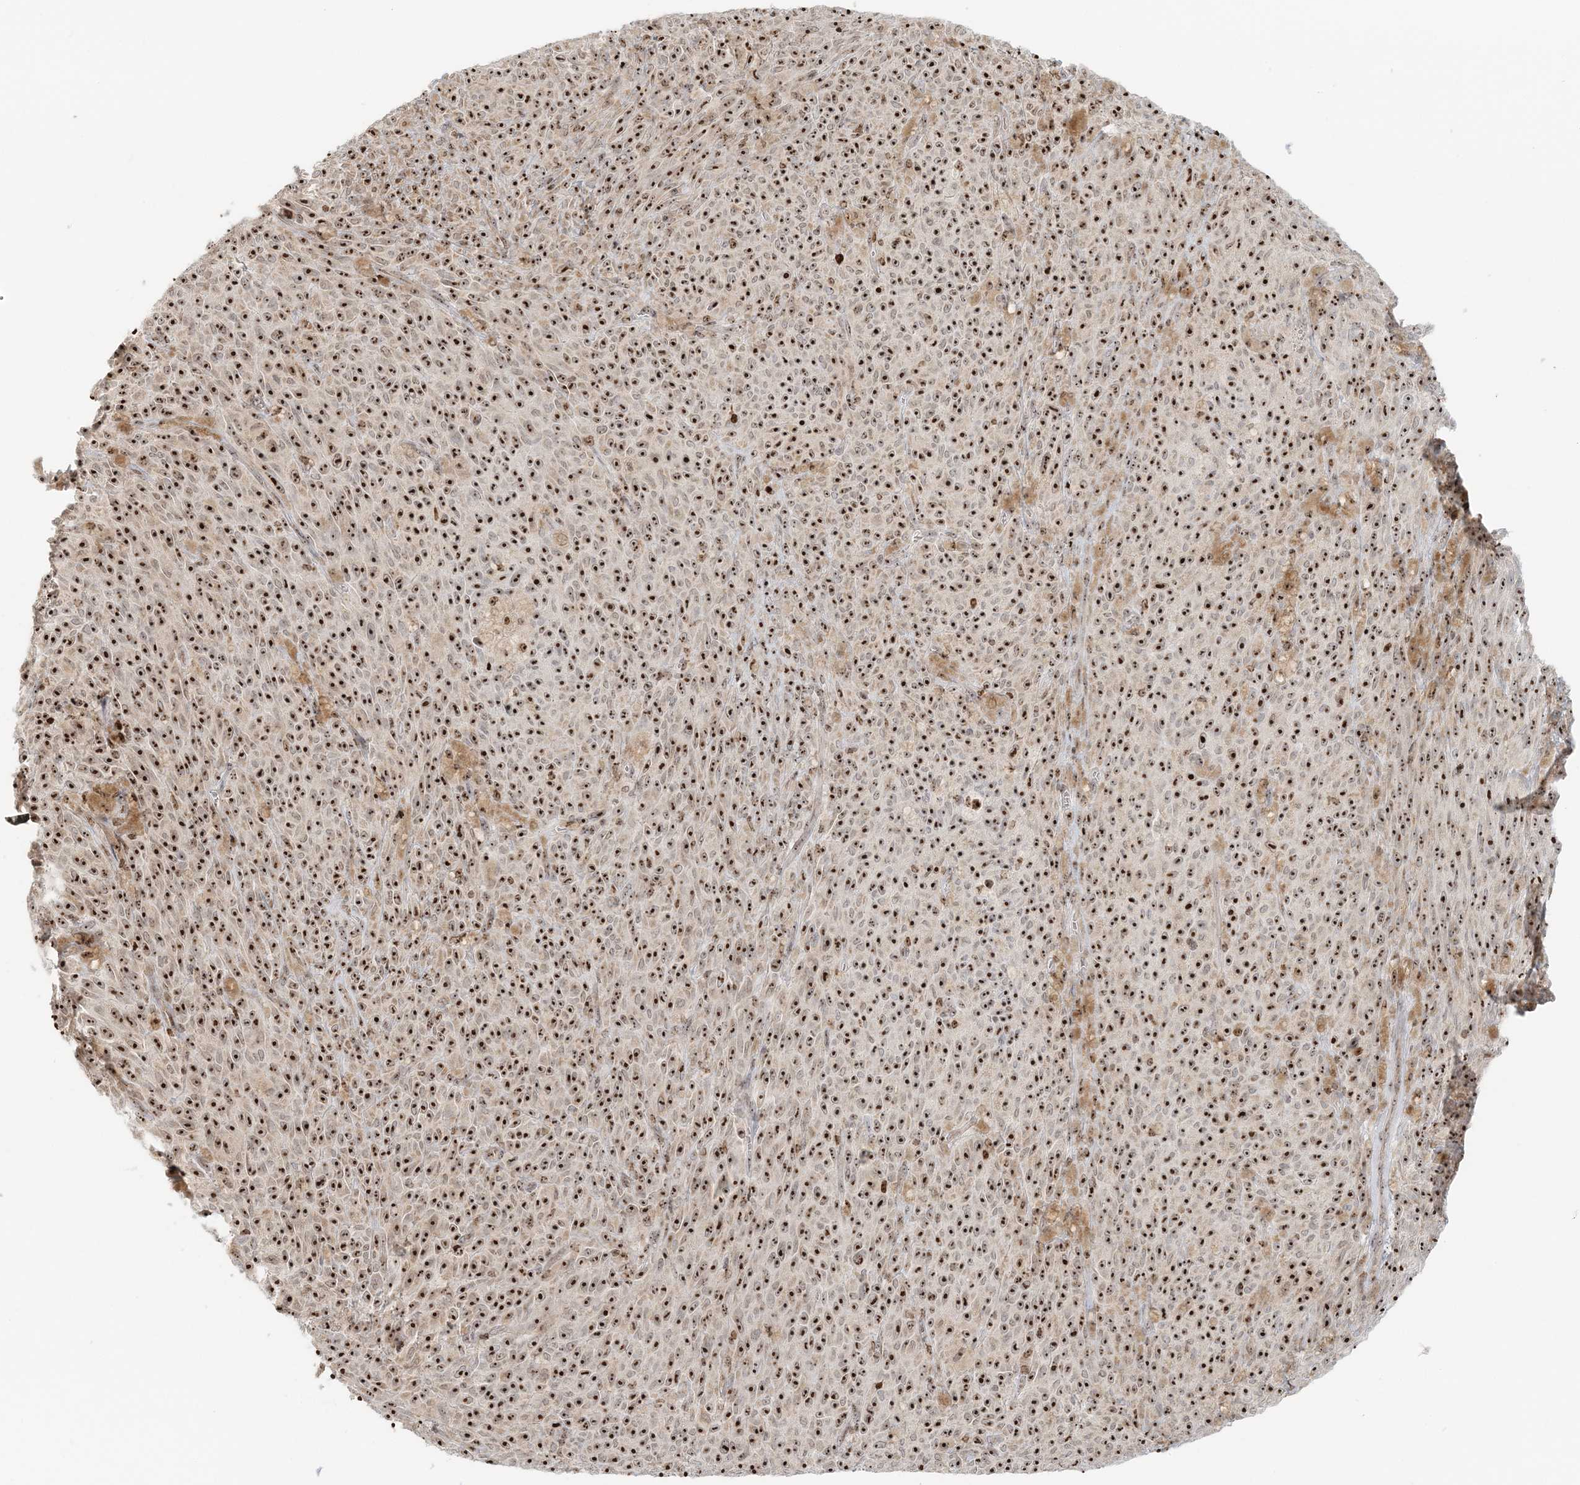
{"staining": {"intensity": "strong", "quantity": ">75%", "location": "nuclear"}, "tissue": "melanoma", "cell_type": "Tumor cells", "image_type": "cancer", "snomed": [{"axis": "morphology", "description": "Malignant melanoma, NOS"}, {"axis": "topography", "description": "Skin"}], "caption": "About >75% of tumor cells in melanoma demonstrate strong nuclear protein positivity as visualized by brown immunohistochemical staining.", "gene": "UBE2F", "patient": {"sex": "female", "age": 82}}